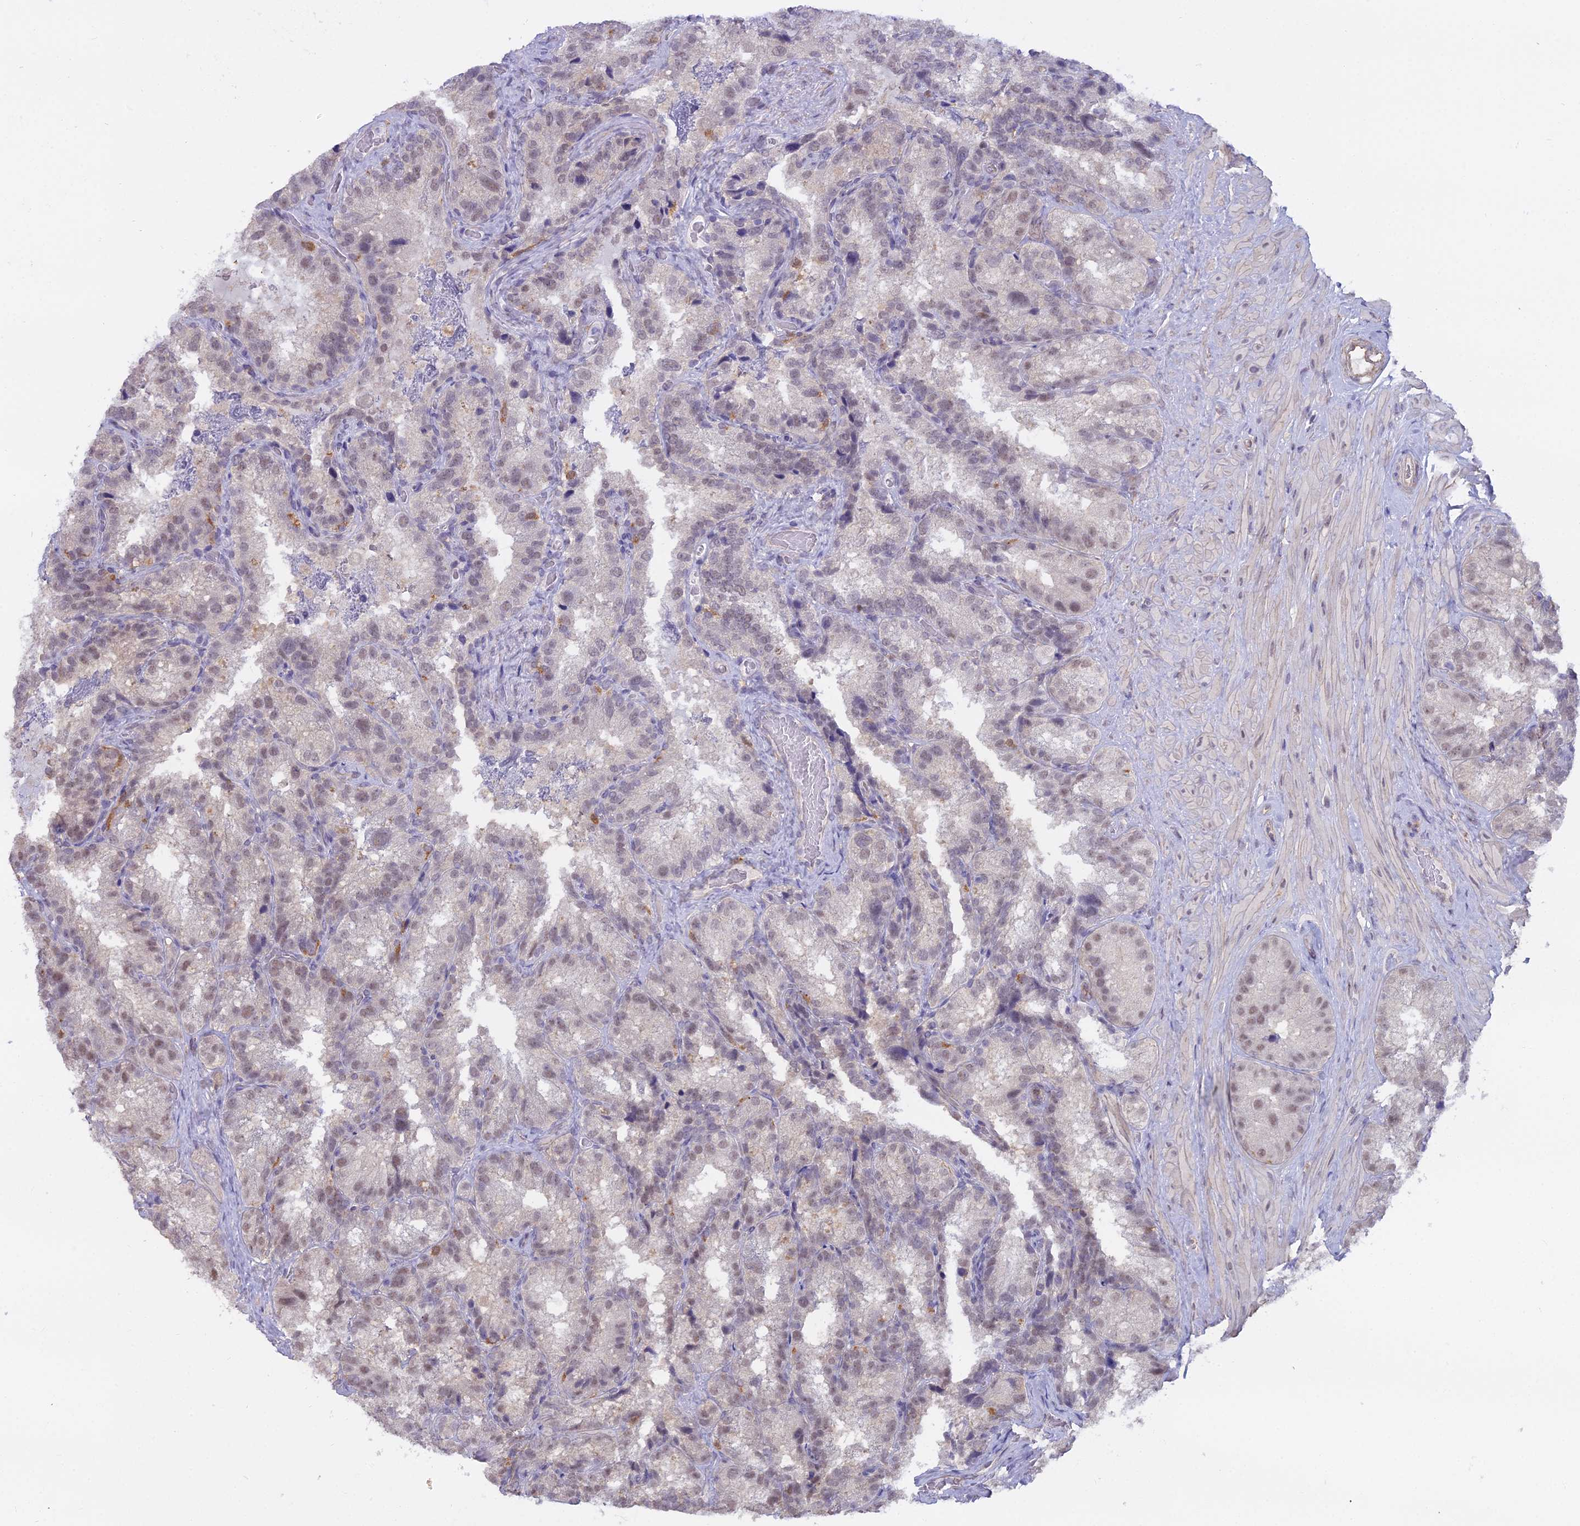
{"staining": {"intensity": "weak", "quantity": "25%-75%", "location": "nuclear"}, "tissue": "seminal vesicle", "cell_type": "Glandular cells", "image_type": "normal", "snomed": [{"axis": "morphology", "description": "Normal tissue, NOS"}, {"axis": "topography", "description": "Seminal veicle"}], "caption": "IHC histopathology image of unremarkable seminal vesicle stained for a protein (brown), which exhibits low levels of weak nuclear staining in approximately 25%-75% of glandular cells.", "gene": "BLNK", "patient": {"sex": "male", "age": 58}}